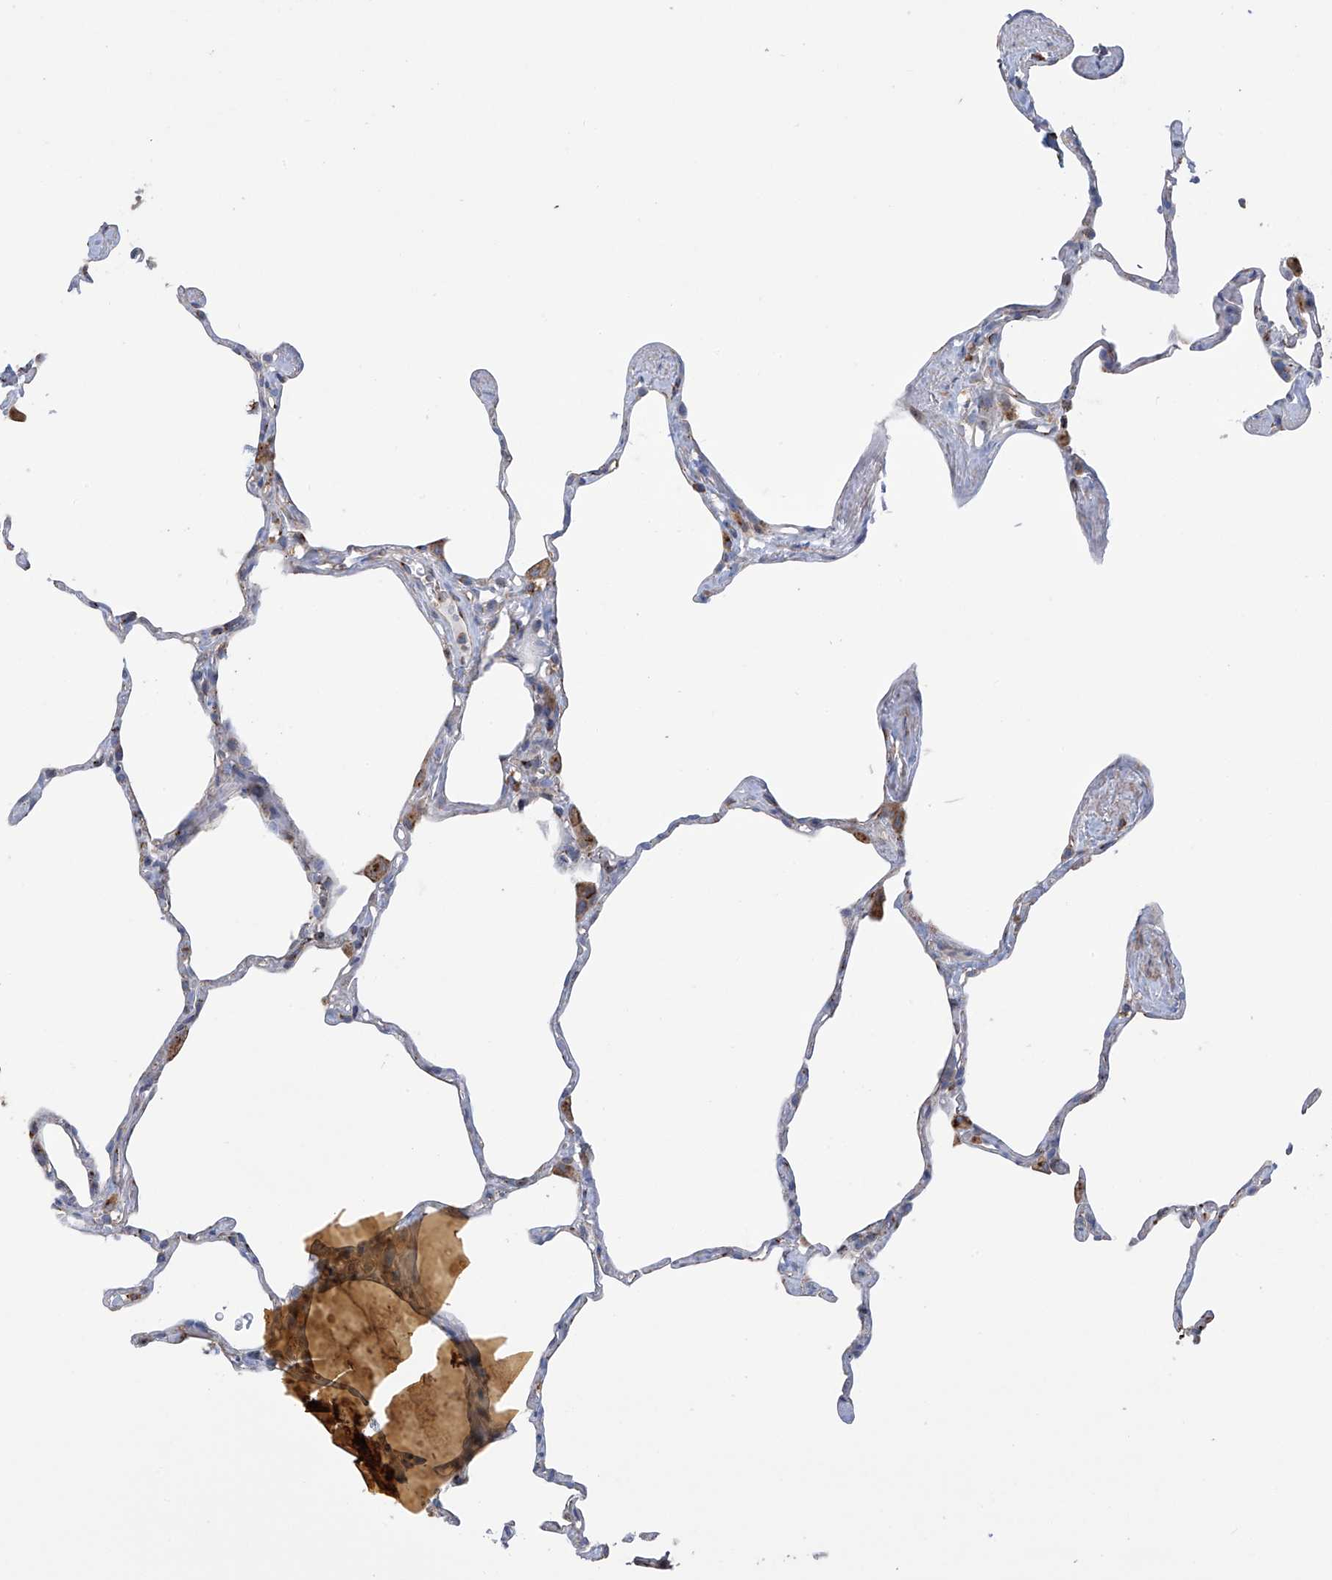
{"staining": {"intensity": "negative", "quantity": "none", "location": "none"}, "tissue": "lung", "cell_type": "Alveolar cells", "image_type": "normal", "snomed": [{"axis": "morphology", "description": "Normal tissue, NOS"}, {"axis": "topography", "description": "Lung"}], "caption": "This is an immunohistochemistry (IHC) micrograph of benign human lung. There is no expression in alveolar cells.", "gene": "ITM2B", "patient": {"sex": "male", "age": 65}}